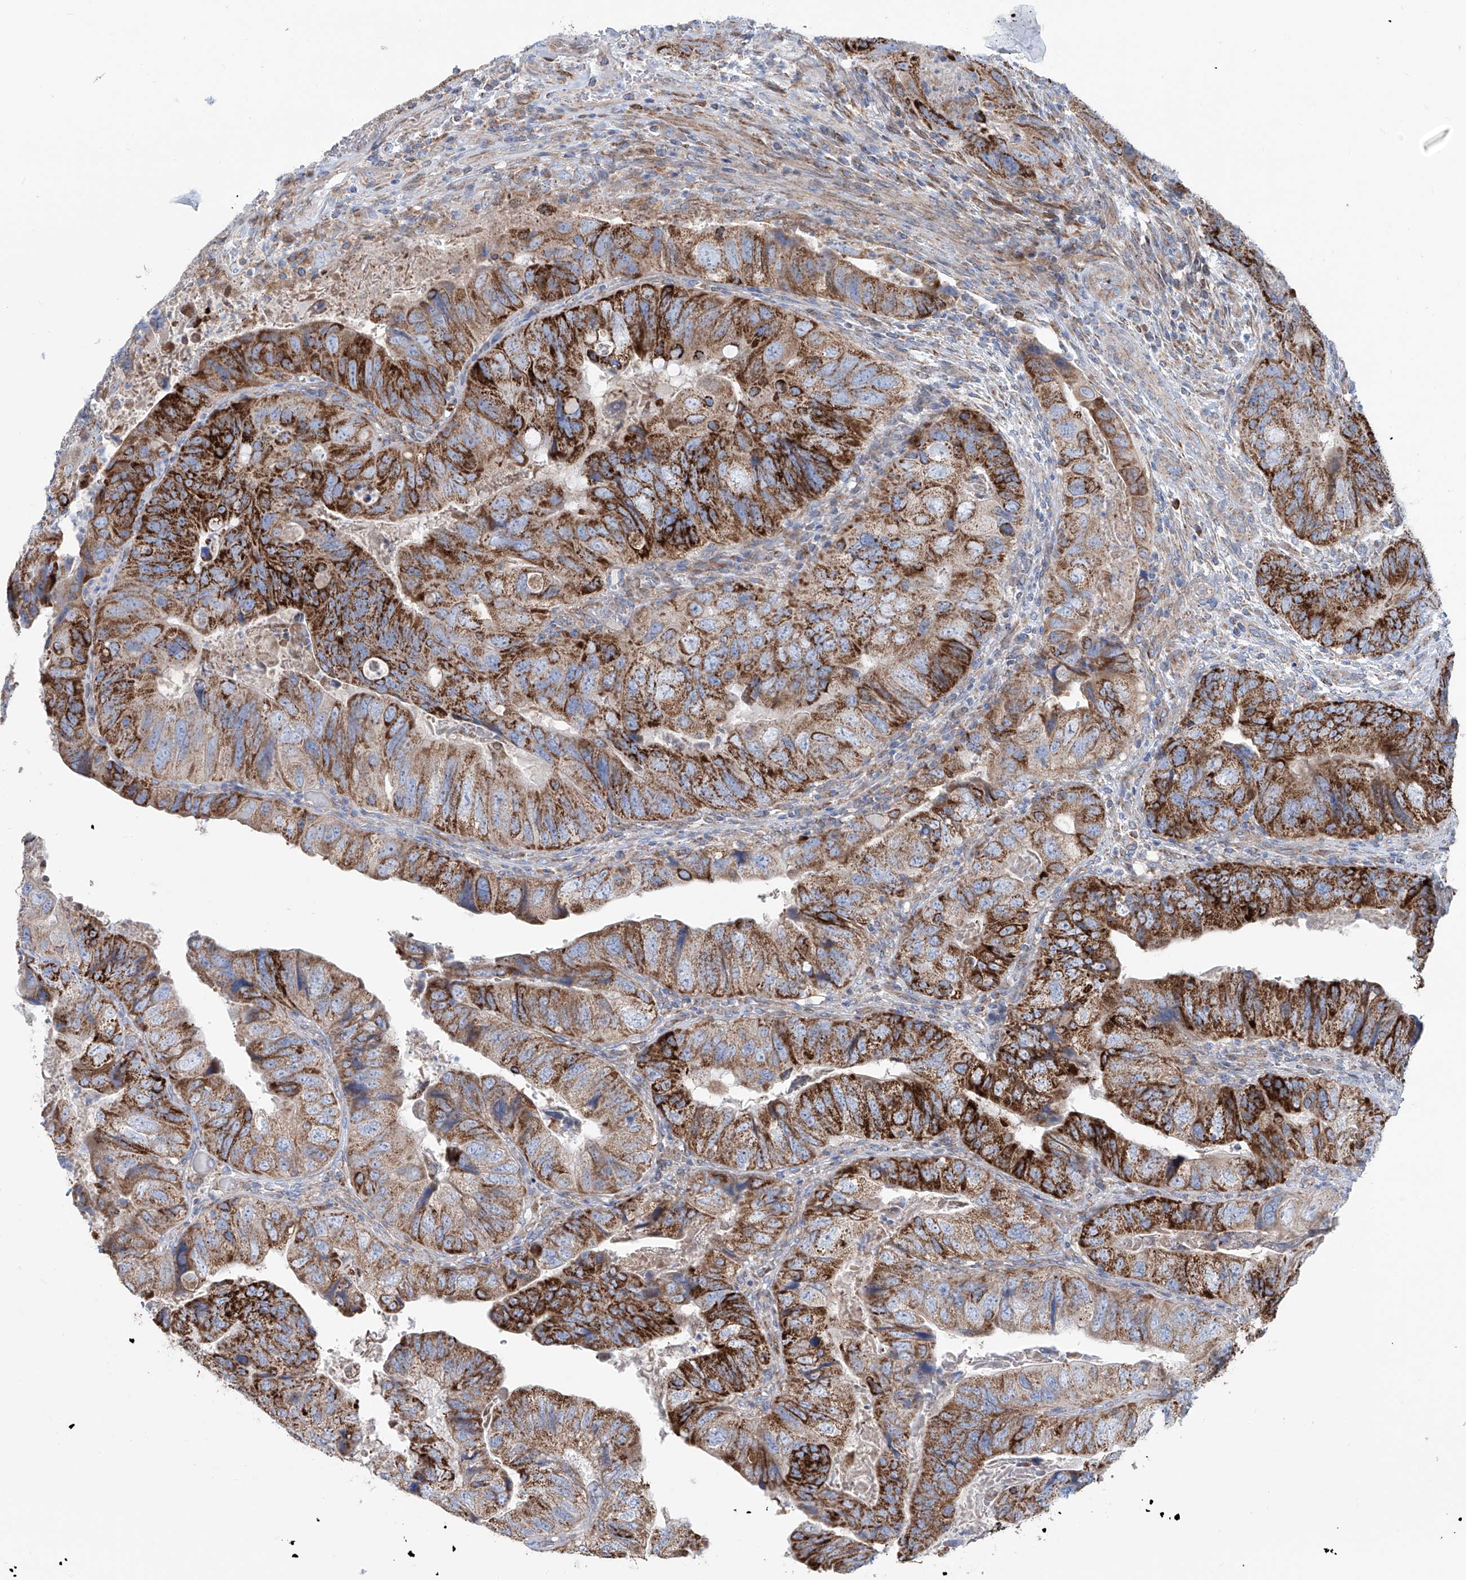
{"staining": {"intensity": "strong", "quantity": "25%-75%", "location": "cytoplasmic/membranous"}, "tissue": "colorectal cancer", "cell_type": "Tumor cells", "image_type": "cancer", "snomed": [{"axis": "morphology", "description": "Adenocarcinoma, NOS"}, {"axis": "topography", "description": "Rectum"}], "caption": "There is high levels of strong cytoplasmic/membranous expression in tumor cells of colorectal adenocarcinoma, as demonstrated by immunohistochemical staining (brown color).", "gene": "ALDH6A1", "patient": {"sex": "male", "age": 63}}